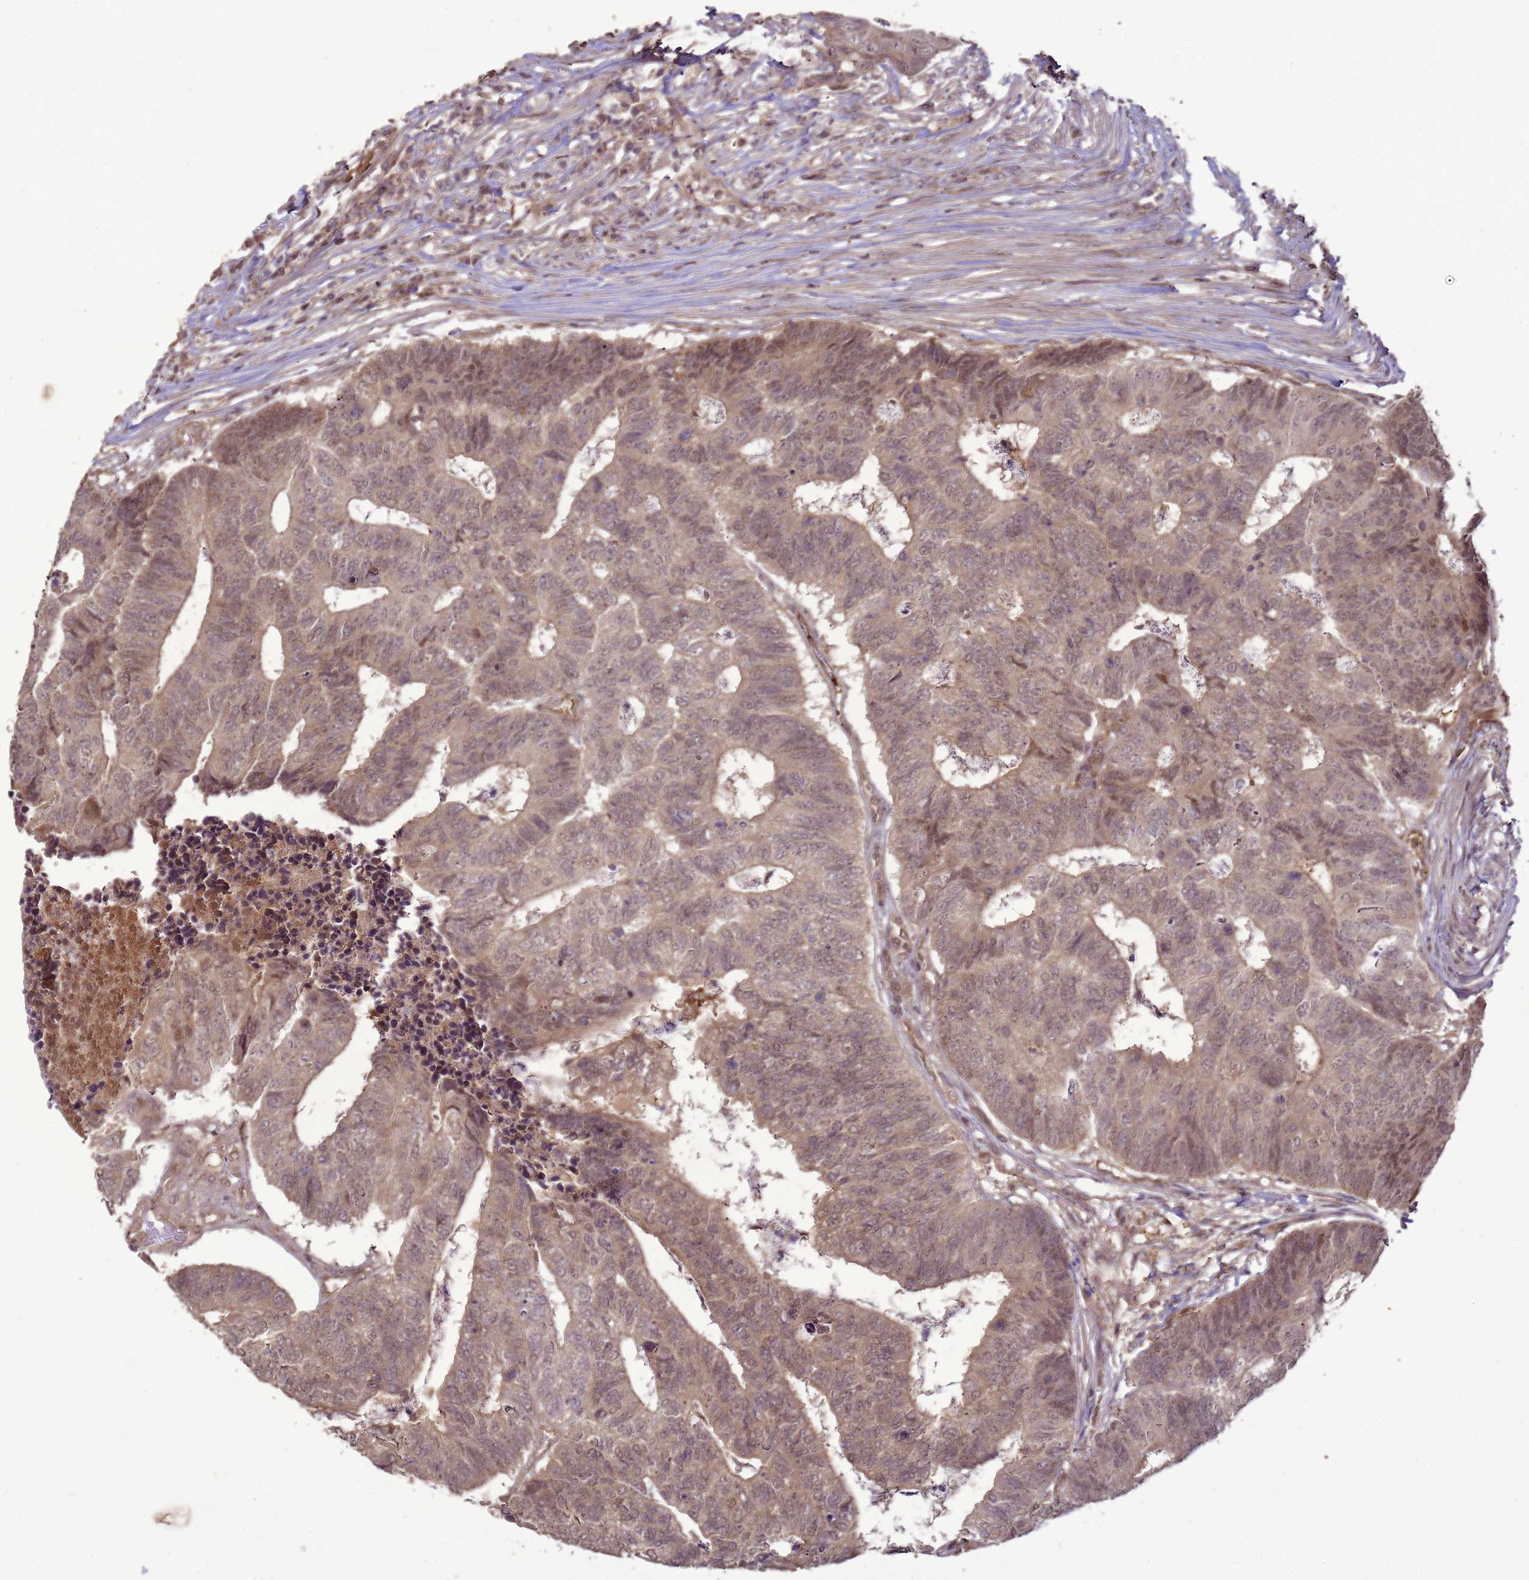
{"staining": {"intensity": "weak", "quantity": ">75%", "location": "cytoplasmic/membranous,nuclear"}, "tissue": "colorectal cancer", "cell_type": "Tumor cells", "image_type": "cancer", "snomed": [{"axis": "morphology", "description": "Adenocarcinoma, NOS"}, {"axis": "topography", "description": "Colon"}], "caption": "Immunohistochemical staining of adenocarcinoma (colorectal) reveals weak cytoplasmic/membranous and nuclear protein expression in approximately >75% of tumor cells.", "gene": "CRBN", "patient": {"sex": "female", "age": 67}}